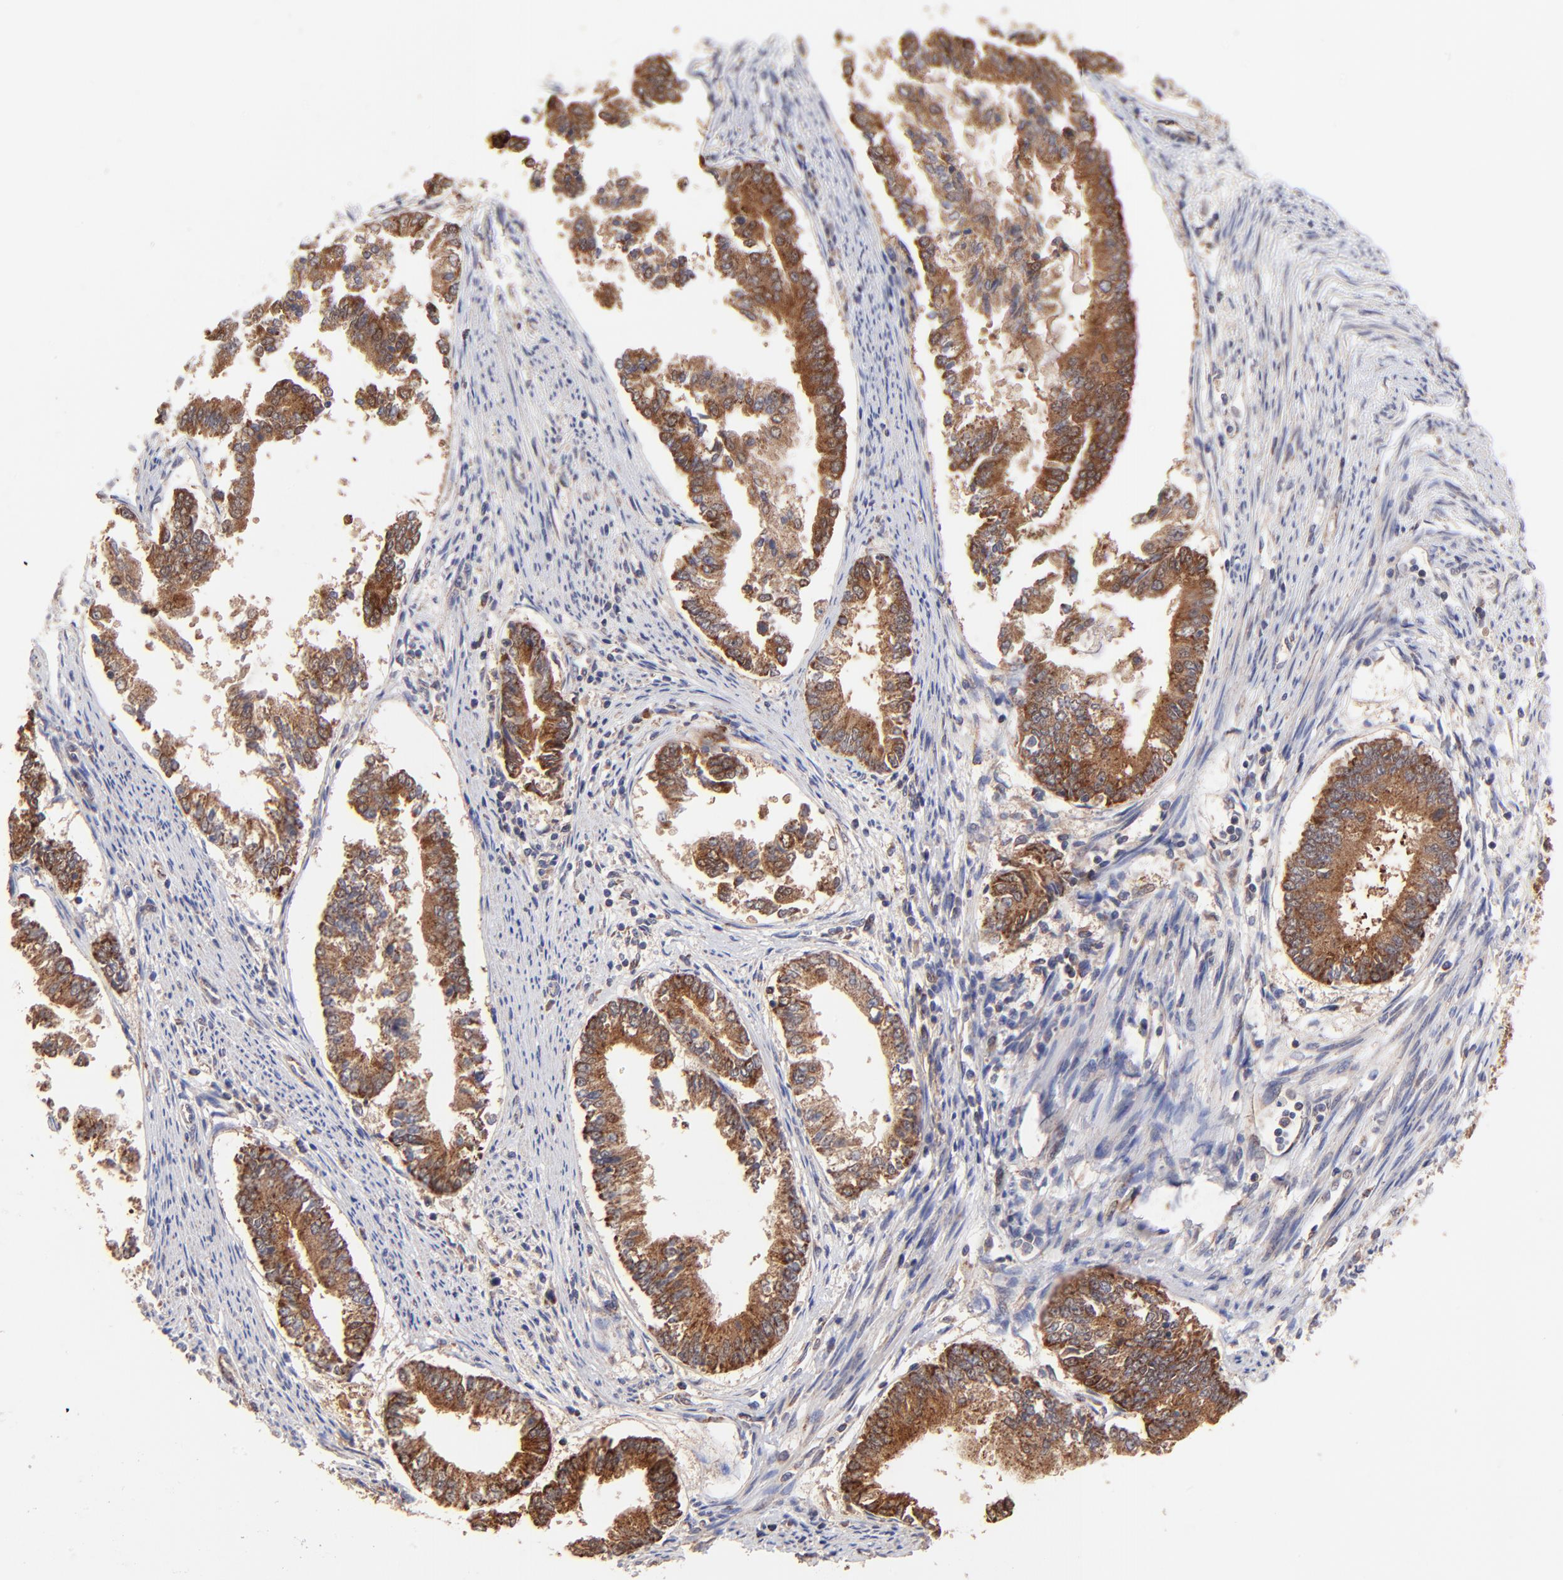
{"staining": {"intensity": "strong", "quantity": ">75%", "location": "cytoplasmic/membranous"}, "tissue": "endometrial cancer", "cell_type": "Tumor cells", "image_type": "cancer", "snomed": [{"axis": "morphology", "description": "Adenocarcinoma, NOS"}, {"axis": "topography", "description": "Endometrium"}], "caption": "This is a photomicrograph of IHC staining of endometrial cancer, which shows strong expression in the cytoplasmic/membranous of tumor cells.", "gene": "BAIAP2L2", "patient": {"sex": "female", "age": 63}}